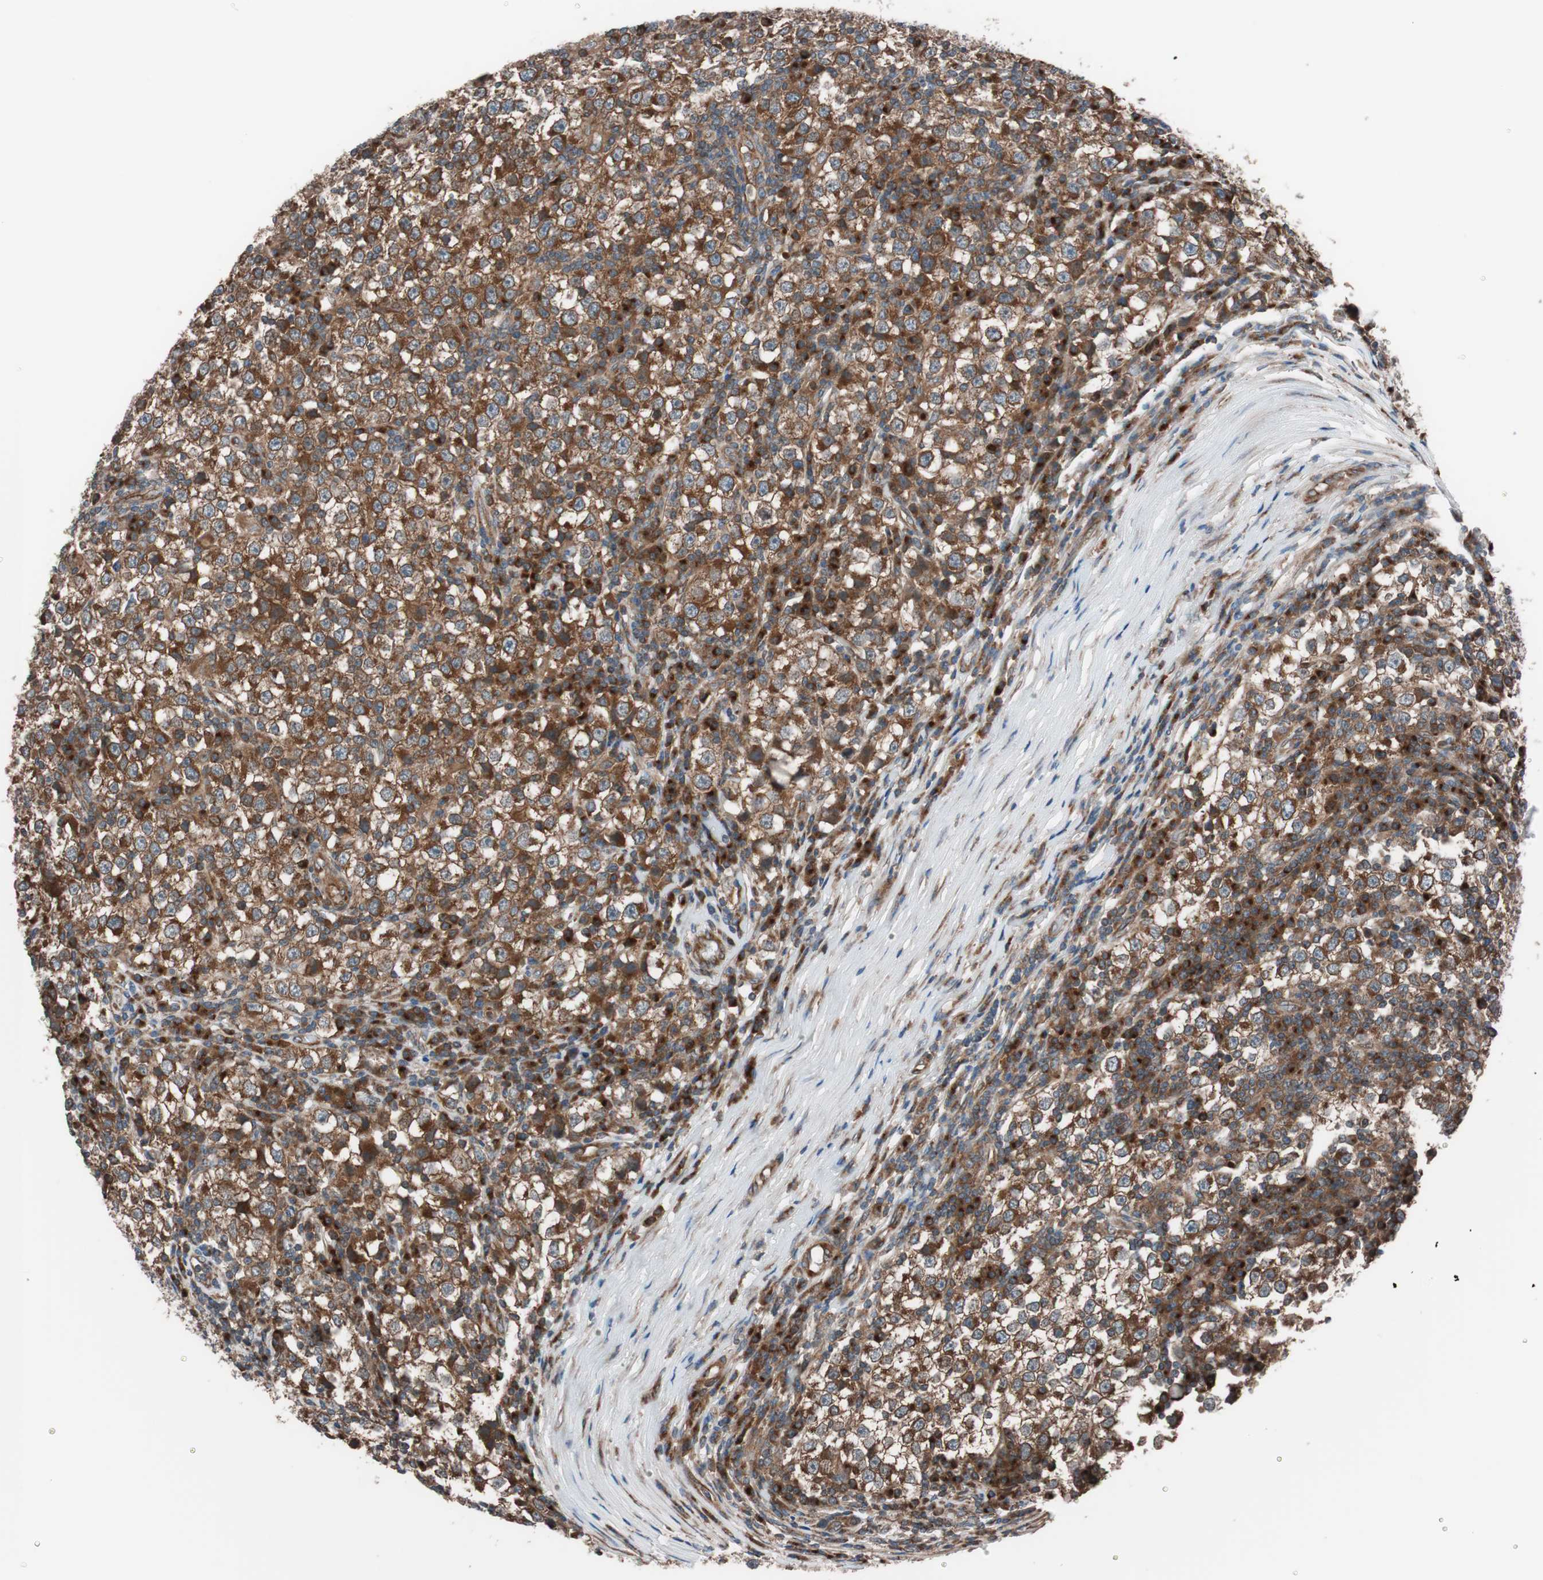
{"staining": {"intensity": "strong", "quantity": ">75%", "location": "cytoplasmic/membranous"}, "tissue": "testis cancer", "cell_type": "Tumor cells", "image_type": "cancer", "snomed": [{"axis": "morphology", "description": "Seminoma, NOS"}, {"axis": "topography", "description": "Testis"}], "caption": "This image displays IHC staining of testis seminoma, with high strong cytoplasmic/membranous expression in approximately >75% of tumor cells.", "gene": "SEC31A", "patient": {"sex": "male", "age": 65}}